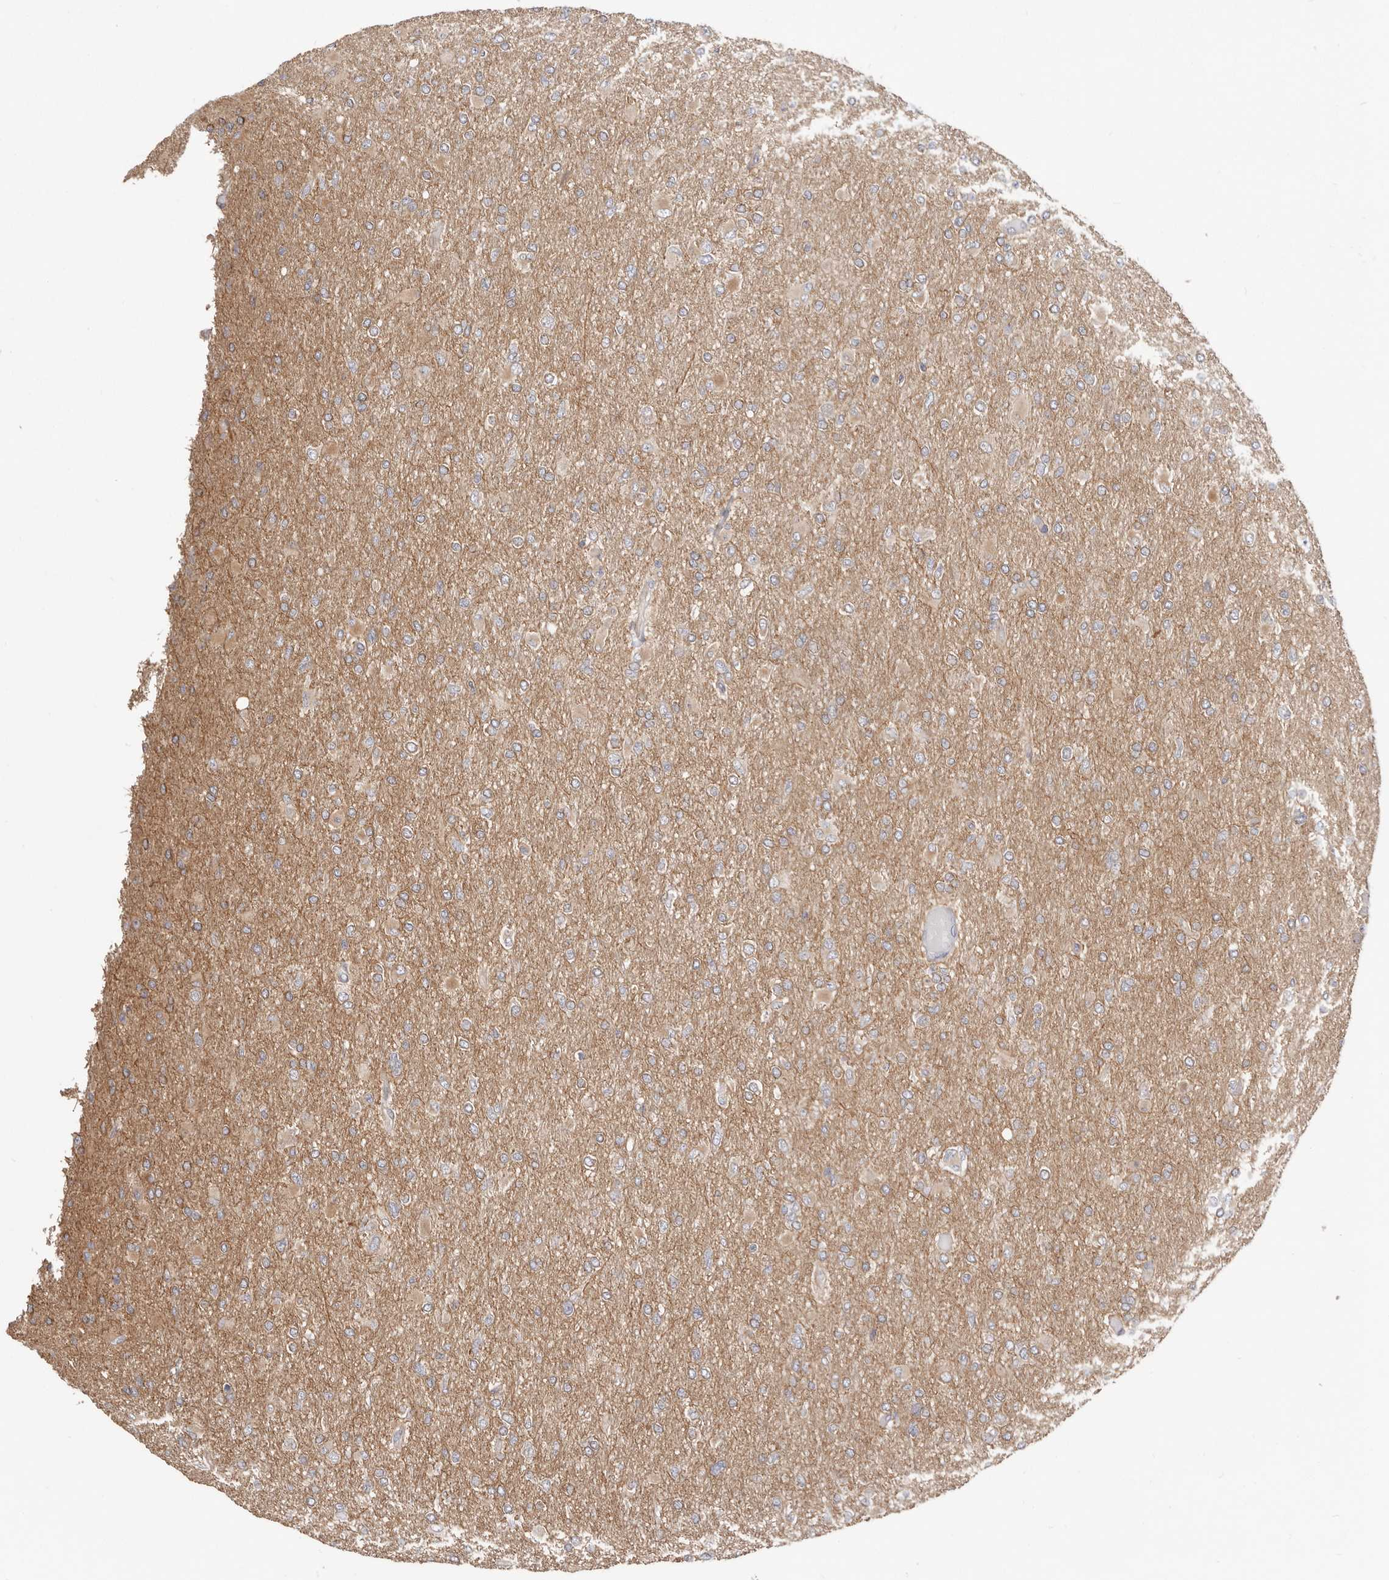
{"staining": {"intensity": "negative", "quantity": "none", "location": "none"}, "tissue": "glioma", "cell_type": "Tumor cells", "image_type": "cancer", "snomed": [{"axis": "morphology", "description": "Glioma, malignant, High grade"}, {"axis": "topography", "description": "Cerebral cortex"}], "caption": "DAB (3,3'-diaminobenzidine) immunohistochemical staining of human glioma reveals no significant positivity in tumor cells. (Immunohistochemistry (ihc), brightfield microscopy, high magnification).", "gene": "GPATCH4", "patient": {"sex": "female", "age": 36}}